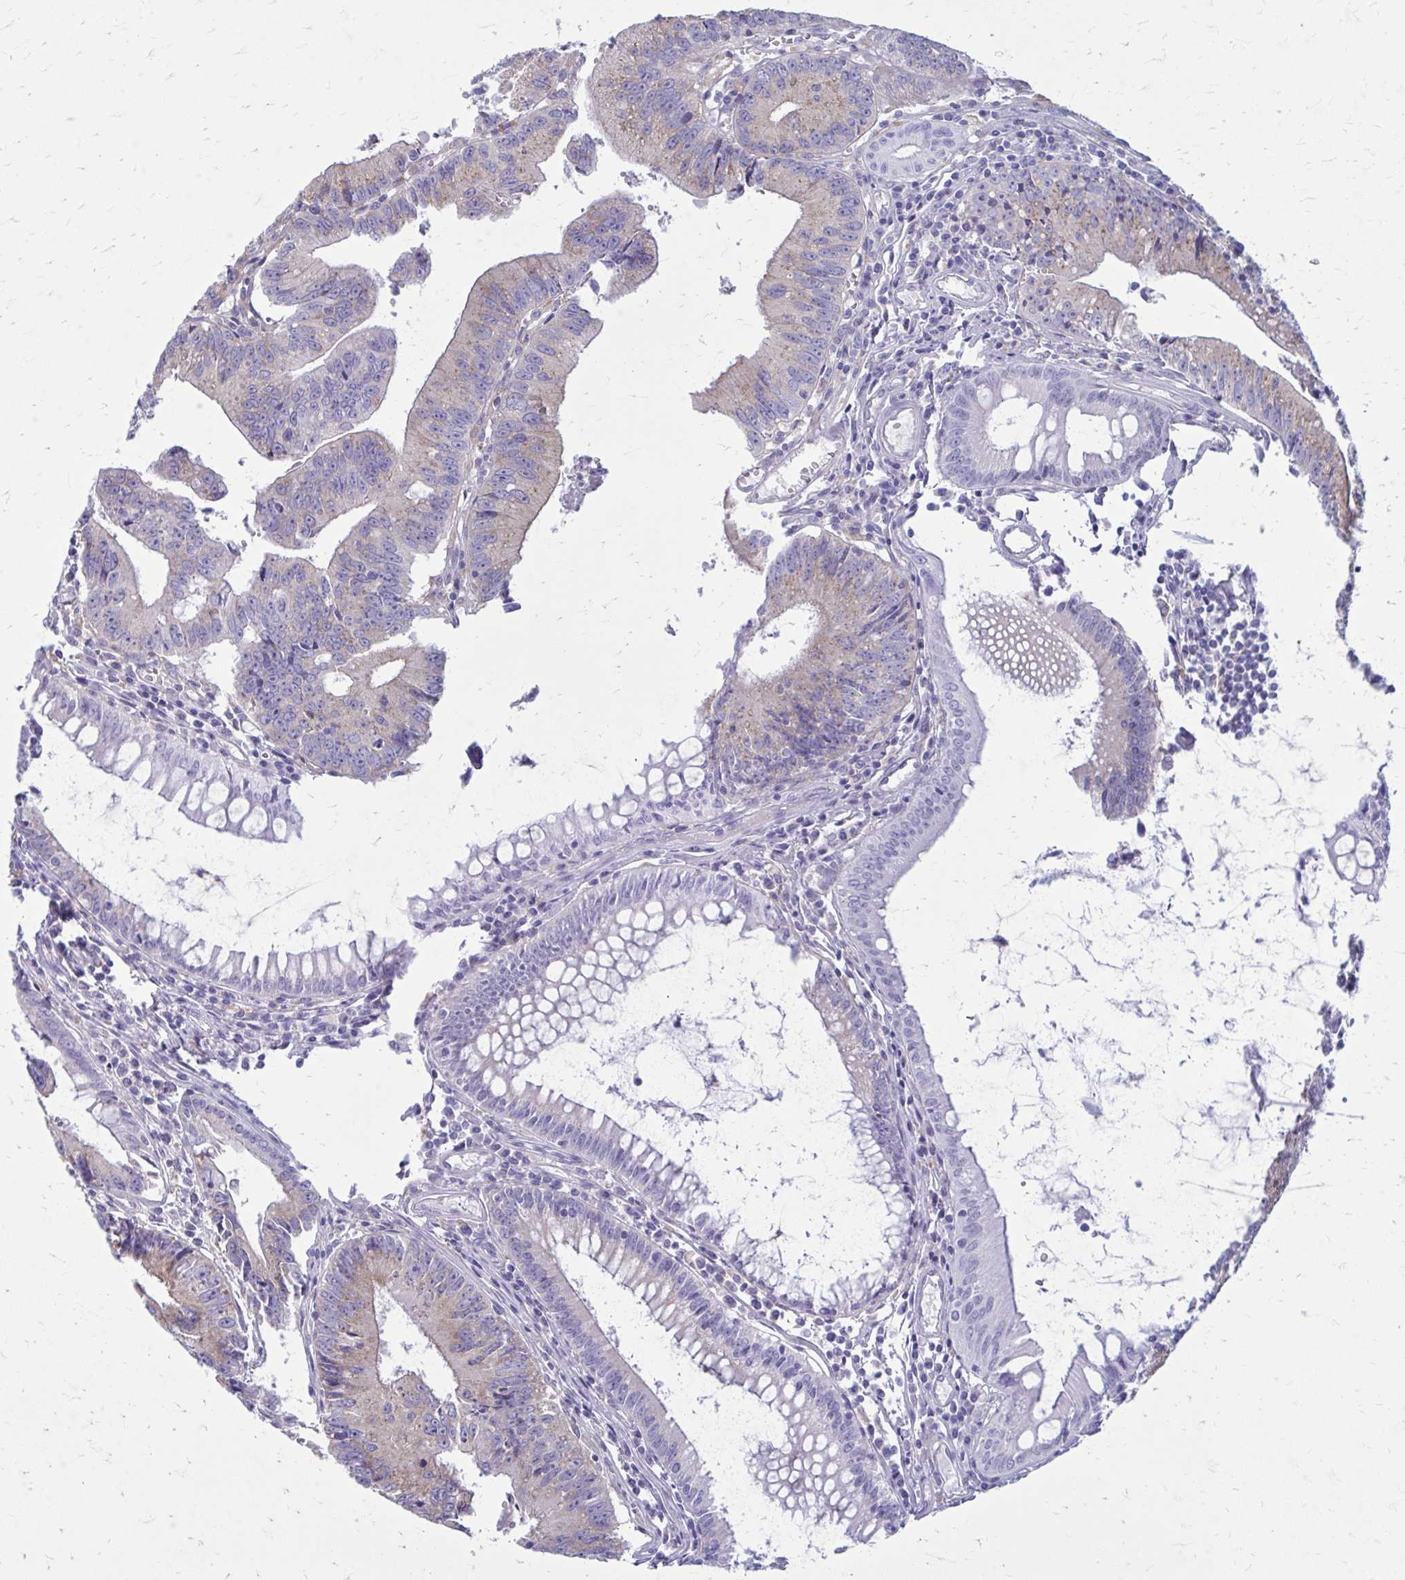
{"staining": {"intensity": "weak", "quantity": "<25%", "location": "cytoplasmic/membranous"}, "tissue": "colorectal cancer", "cell_type": "Tumor cells", "image_type": "cancer", "snomed": [{"axis": "morphology", "description": "Adenocarcinoma, NOS"}, {"axis": "topography", "description": "Rectum"}], "caption": "There is no significant expression in tumor cells of colorectal cancer.", "gene": "CLTA", "patient": {"sex": "female", "age": 81}}